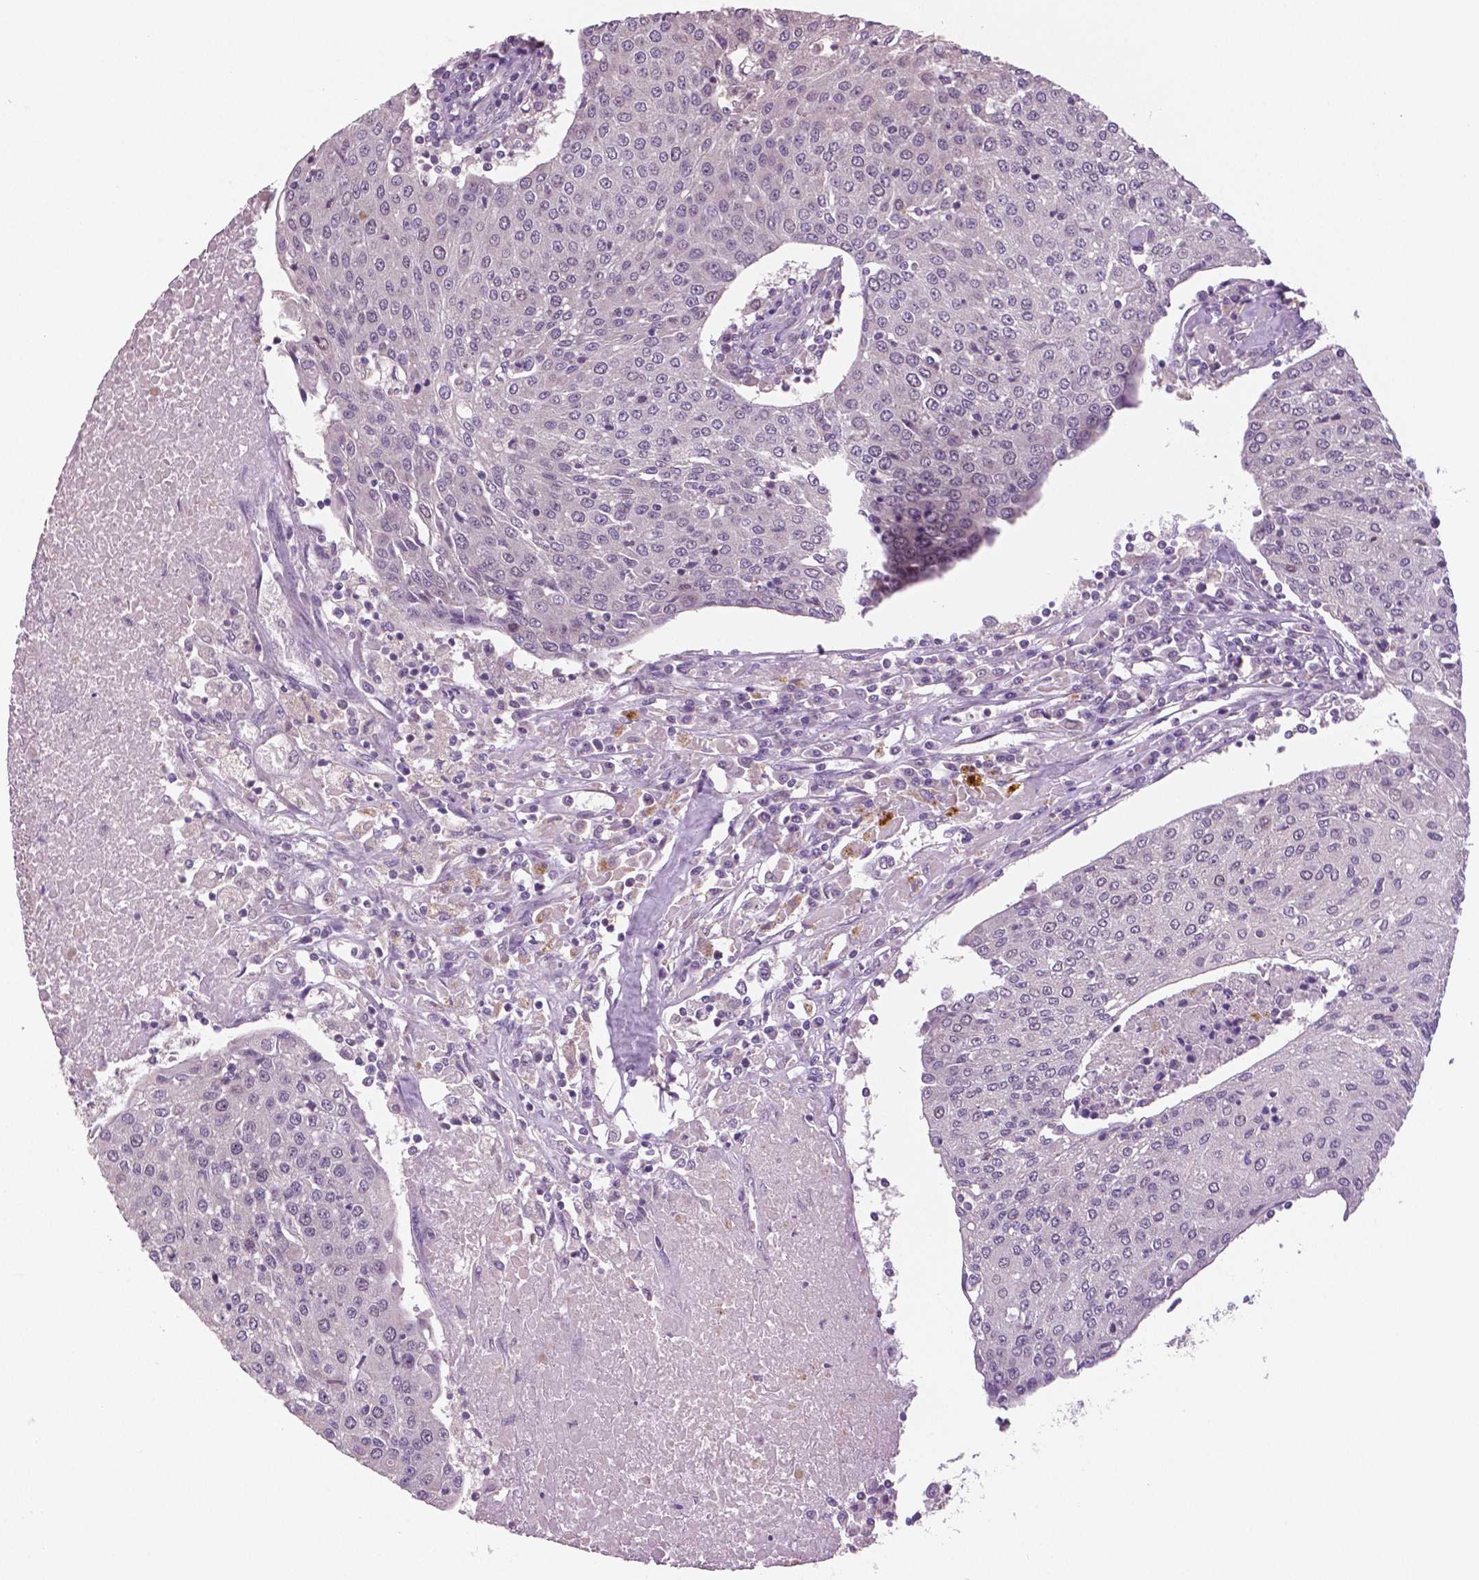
{"staining": {"intensity": "negative", "quantity": "none", "location": "none"}, "tissue": "urothelial cancer", "cell_type": "Tumor cells", "image_type": "cancer", "snomed": [{"axis": "morphology", "description": "Urothelial carcinoma, High grade"}, {"axis": "topography", "description": "Urinary bladder"}], "caption": "This is a photomicrograph of immunohistochemistry (IHC) staining of high-grade urothelial carcinoma, which shows no staining in tumor cells.", "gene": "MKI67", "patient": {"sex": "female", "age": 85}}